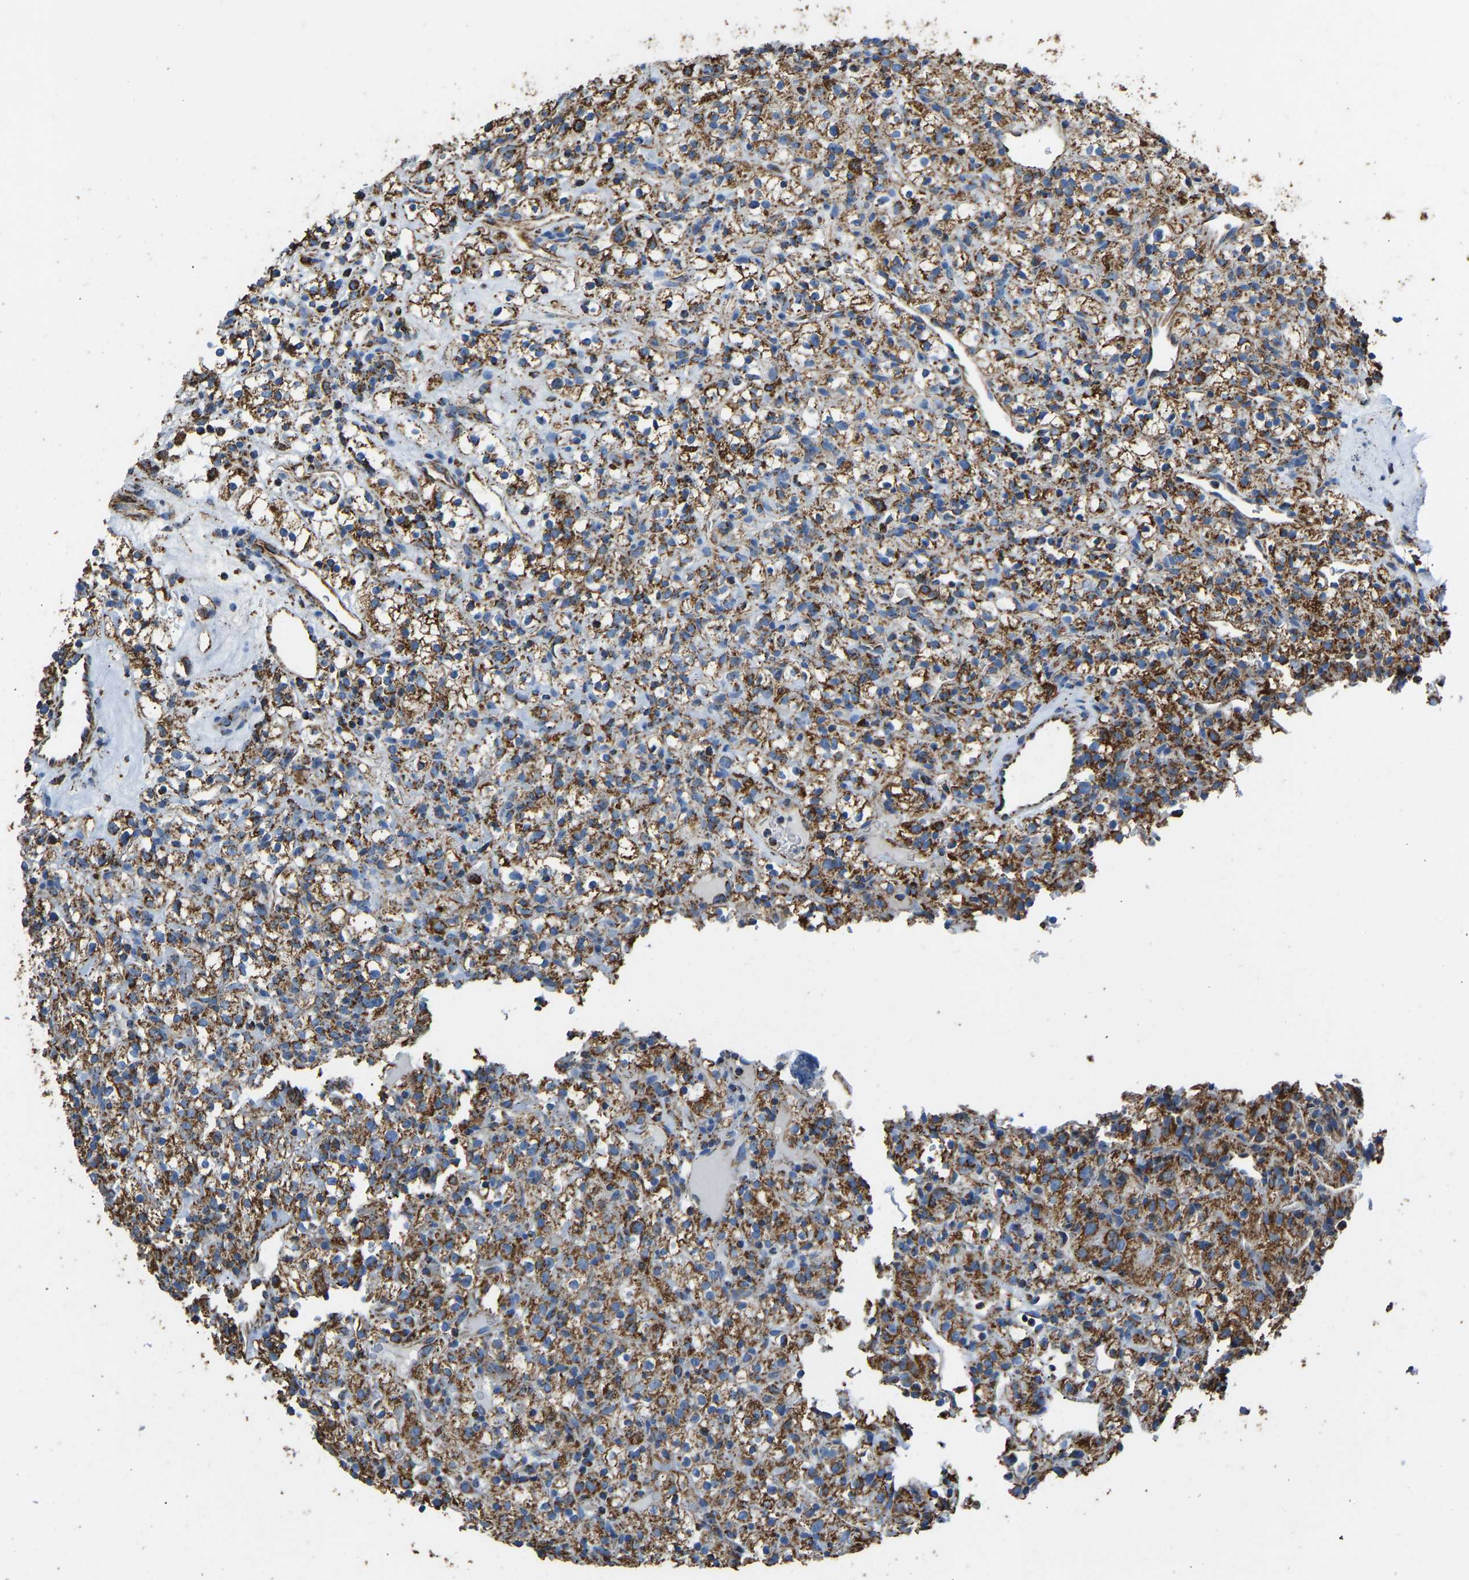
{"staining": {"intensity": "moderate", "quantity": ">75%", "location": "cytoplasmic/membranous"}, "tissue": "renal cancer", "cell_type": "Tumor cells", "image_type": "cancer", "snomed": [{"axis": "morphology", "description": "Normal tissue, NOS"}, {"axis": "morphology", "description": "Adenocarcinoma, NOS"}, {"axis": "topography", "description": "Kidney"}], "caption": "Protein expression analysis of human adenocarcinoma (renal) reveals moderate cytoplasmic/membranous positivity in about >75% of tumor cells.", "gene": "IRX6", "patient": {"sex": "female", "age": 72}}